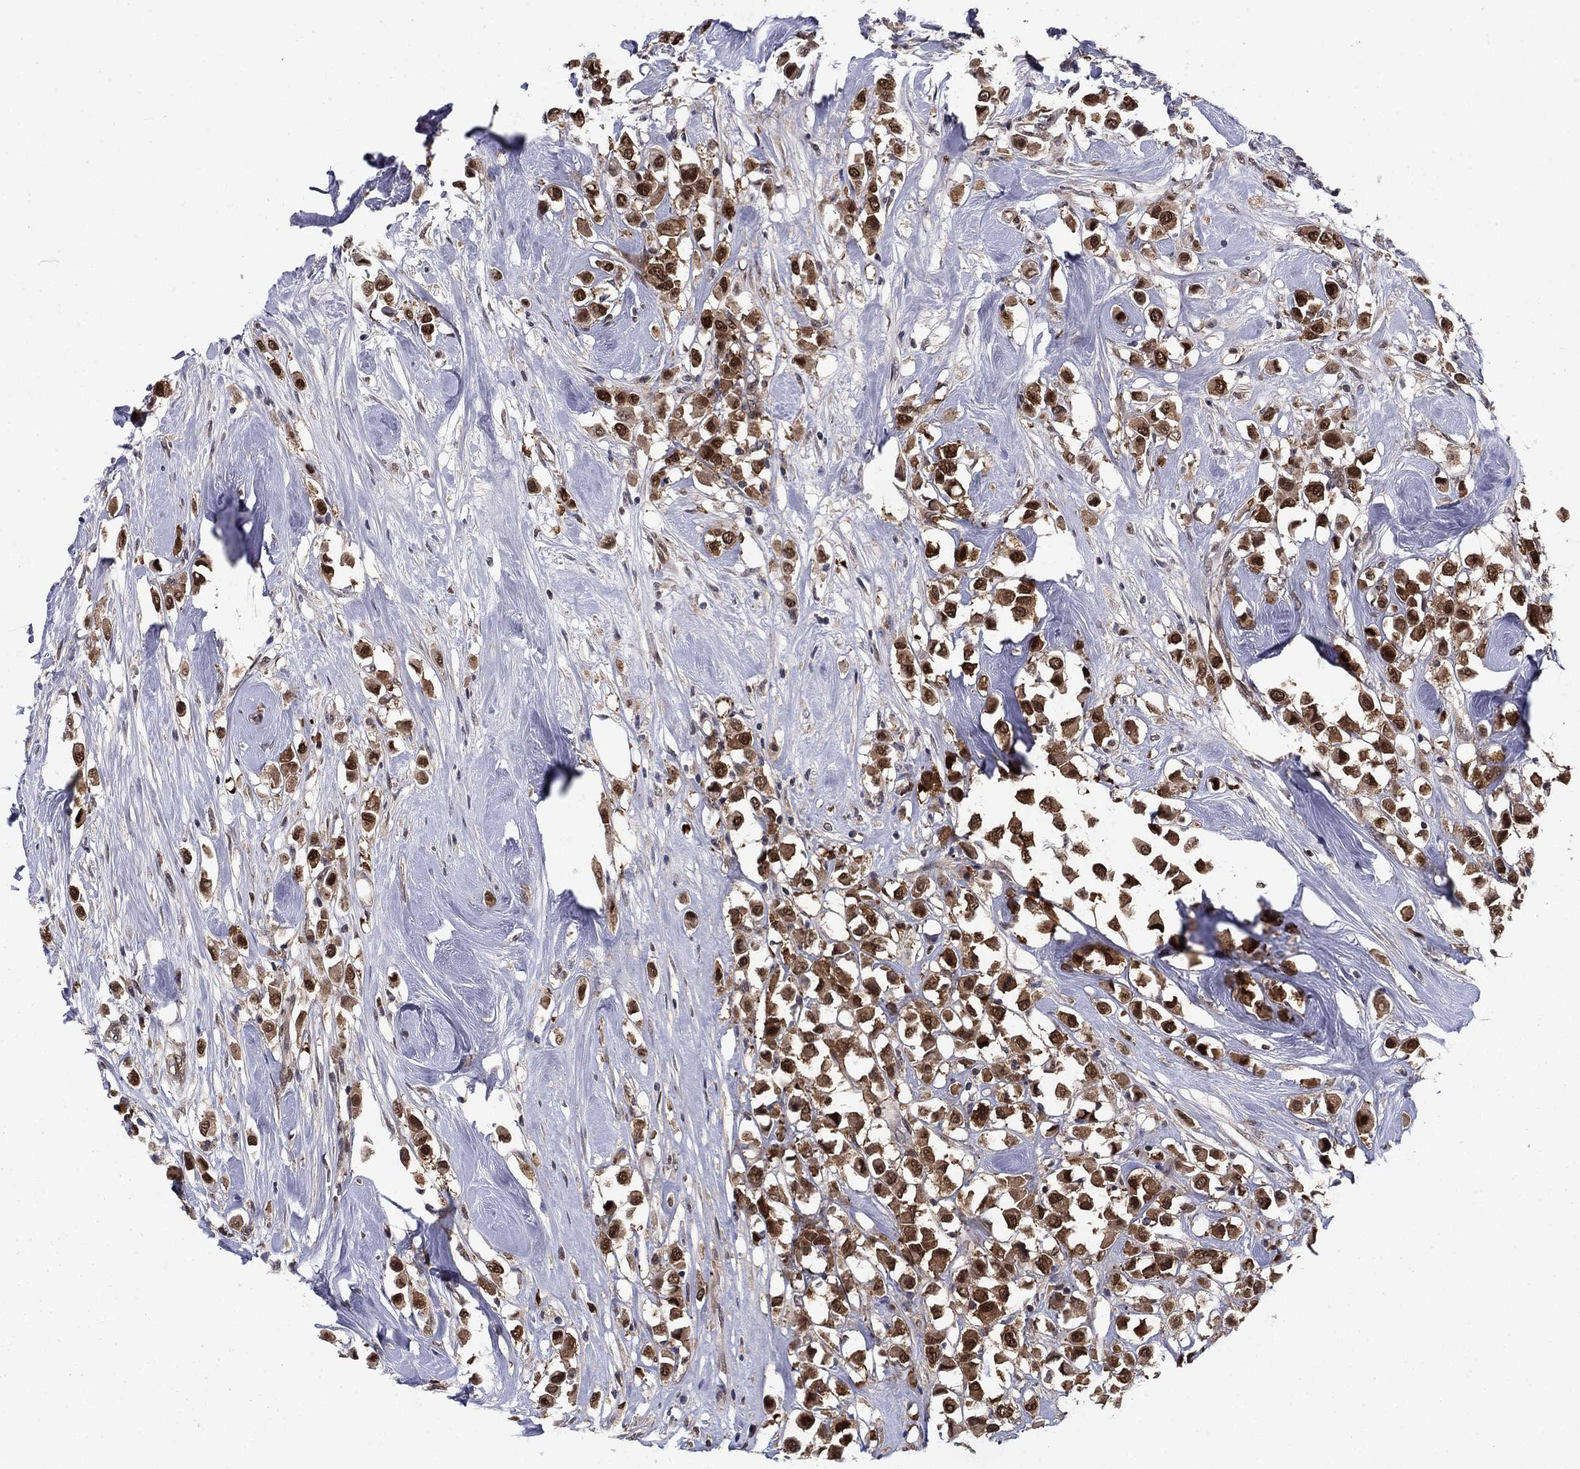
{"staining": {"intensity": "strong", "quantity": ">75%", "location": "cytoplasmic/membranous,nuclear"}, "tissue": "breast cancer", "cell_type": "Tumor cells", "image_type": "cancer", "snomed": [{"axis": "morphology", "description": "Duct carcinoma"}, {"axis": "topography", "description": "Breast"}], "caption": "Intraductal carcinoma (breast) stained with DAB (3,3'-diaminobenzidine) immunohistochemistry (IHC) displays high levels of strong cytoplasmic/membranous and nuclear positivity in approximately >75% of tumor cells. (brown staining indicates protein expression, while blue staining denotes nuclei).", "gene": "FKBP4", "patient": {"sex": "female", "age": 61}}